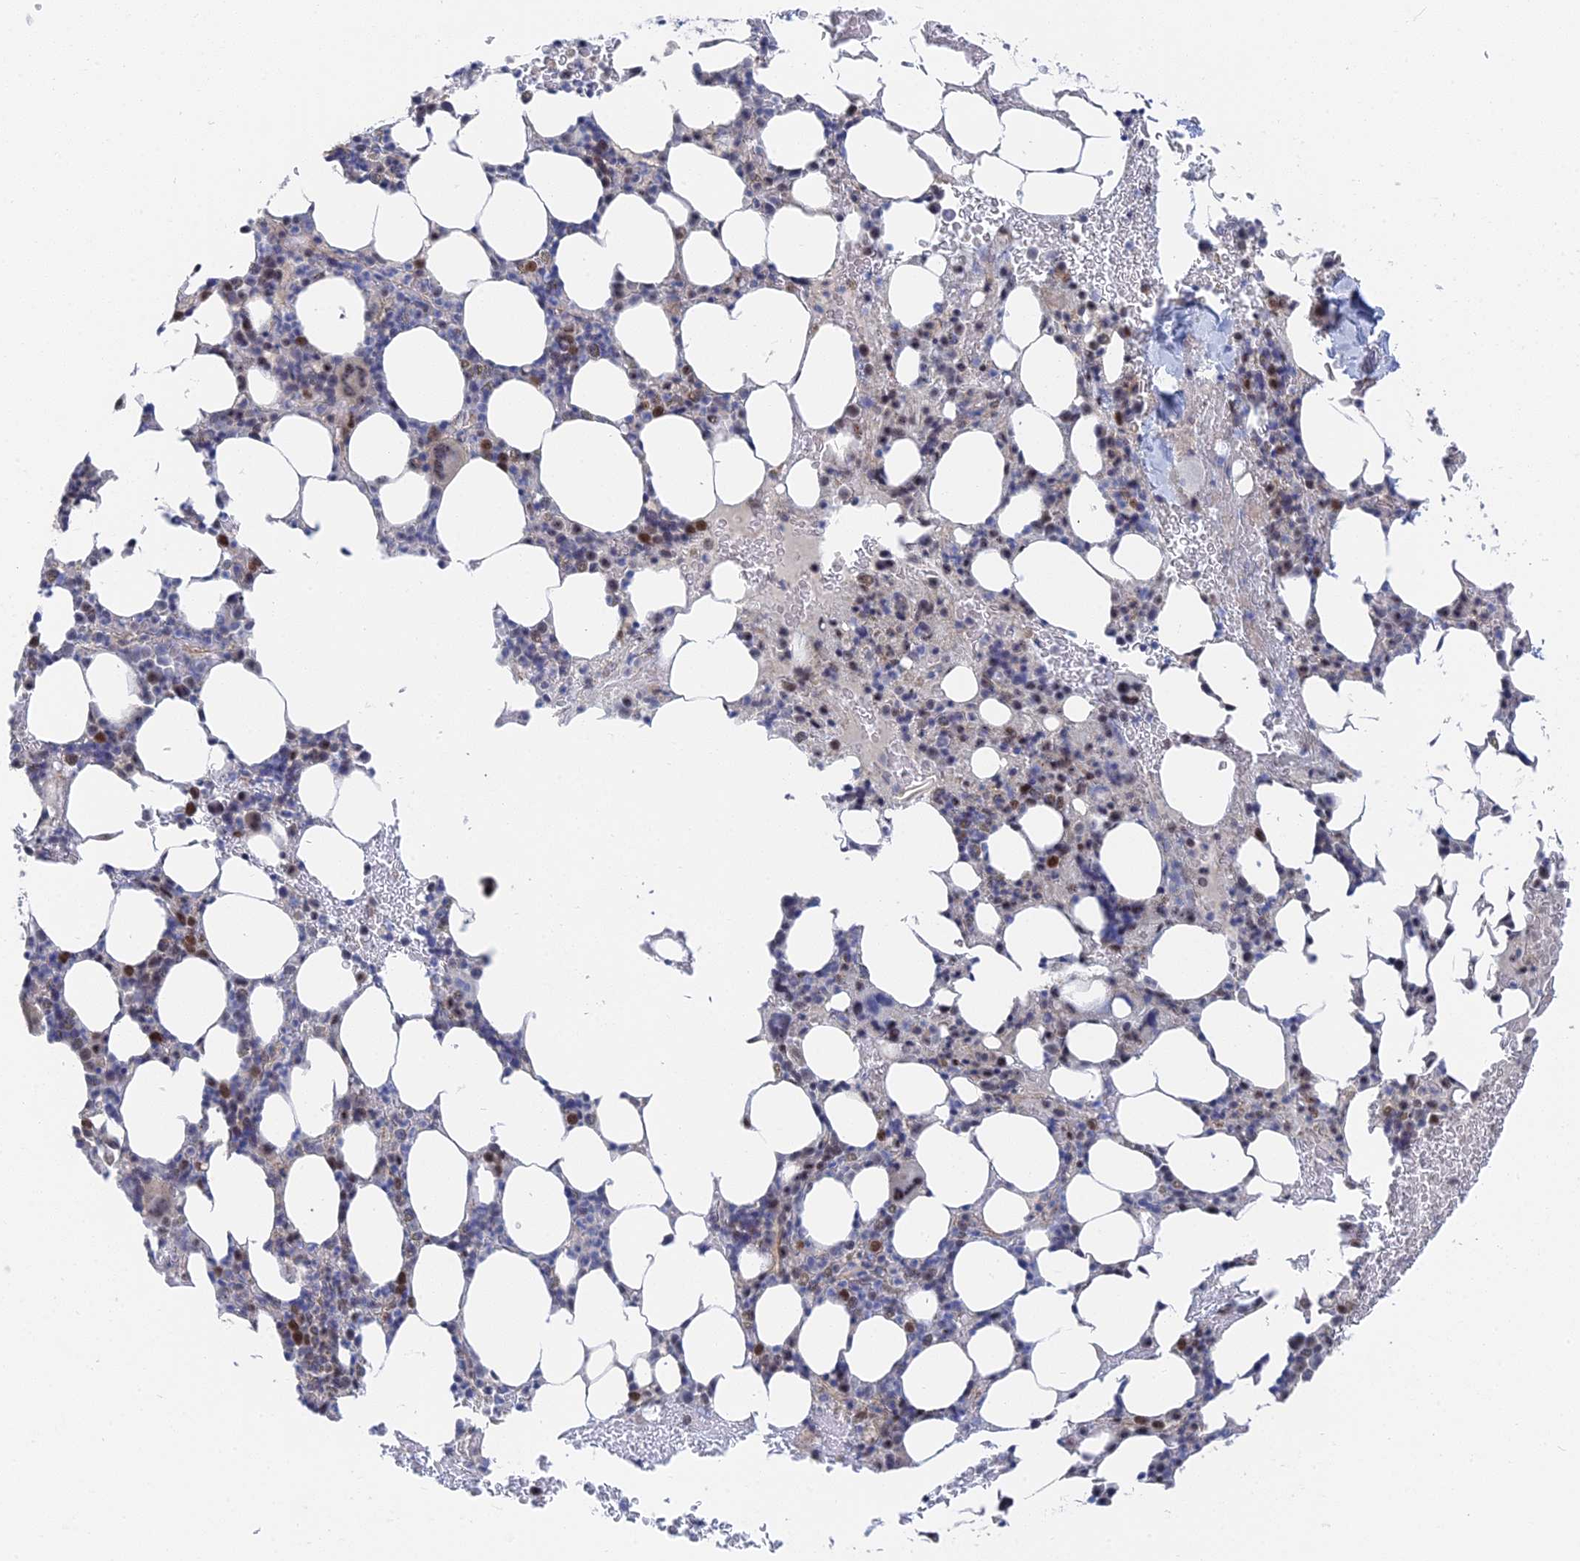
{"staining": {"intensity": "moderate", "quantity": "<25%", "location": "nuclear"}, "tissue": "bone marrow", "cell_type": "Hematopoietic cells", "image_type": "normal", "snomed": [{"axis": "morphology", "description": "Normal tissue, NOS"}, {"axis": "topography", "description": "Bone marrow"}], "caption": "A photomicrograph of human bone marrow stained for a protein displays moderate nuclear brown staining in hematopoietic cells. Nuclei are stained in blue.", "gene": "CFAP92", "patient": {"sex": "male", "age": 78}}